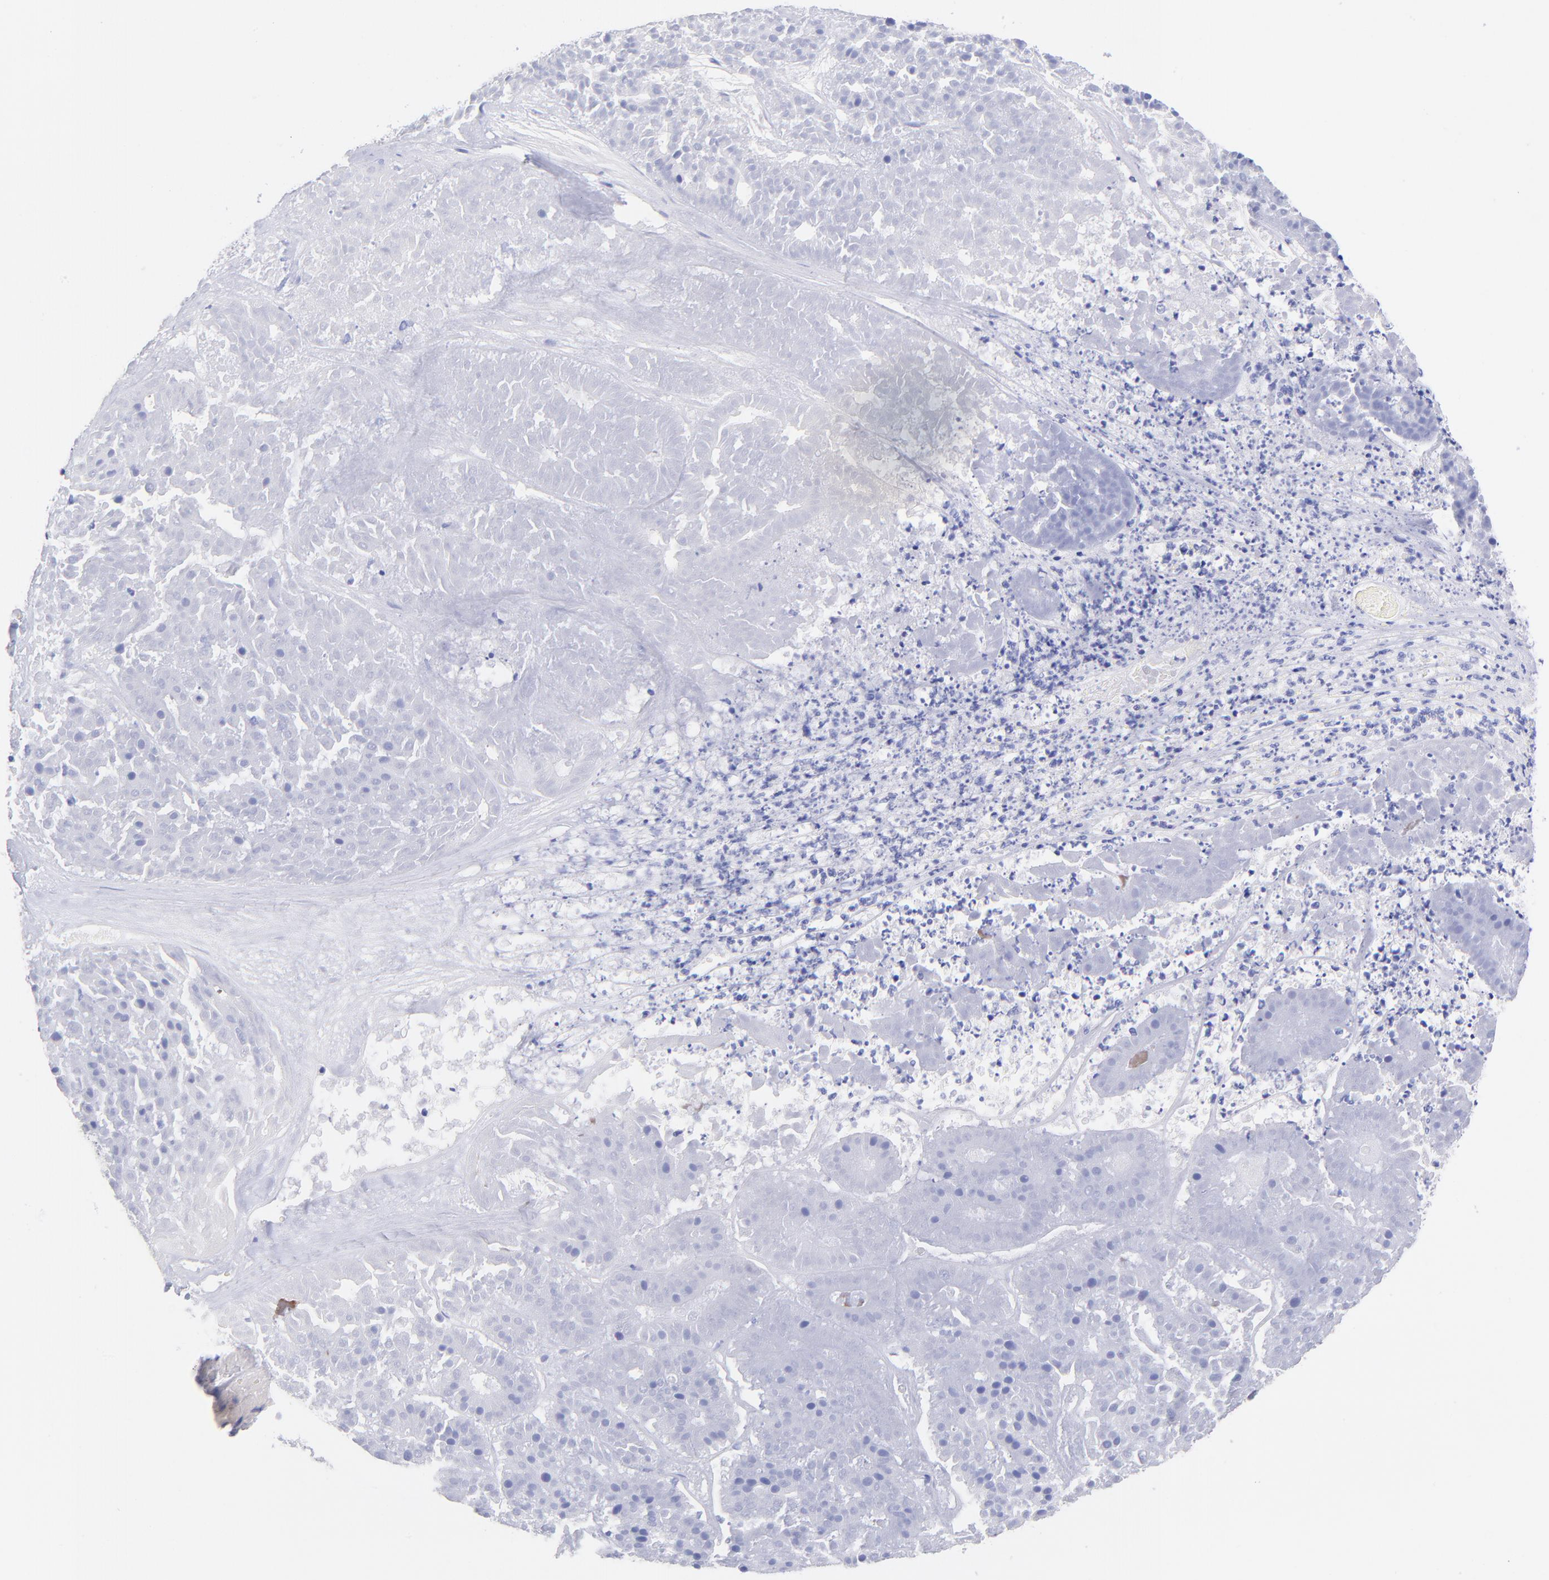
{"staining": {"intensity": "negative", "quantity": "none", "location": "none"}, "tissue": "pancreatic cancer", "cell_type": "Tumor cells", "image_type": "cancer", "snomed": [{"axis": "morphology", "description": "Adenocarcinoma, NOS"}, {"axis": "topography", "description": "Pancreas"}], "caption": "IHC of human pancreatic cancer shows no expression in tumor cells.", "gene": "RAB3B", "patient": {"sex": "male", "age": 50}}